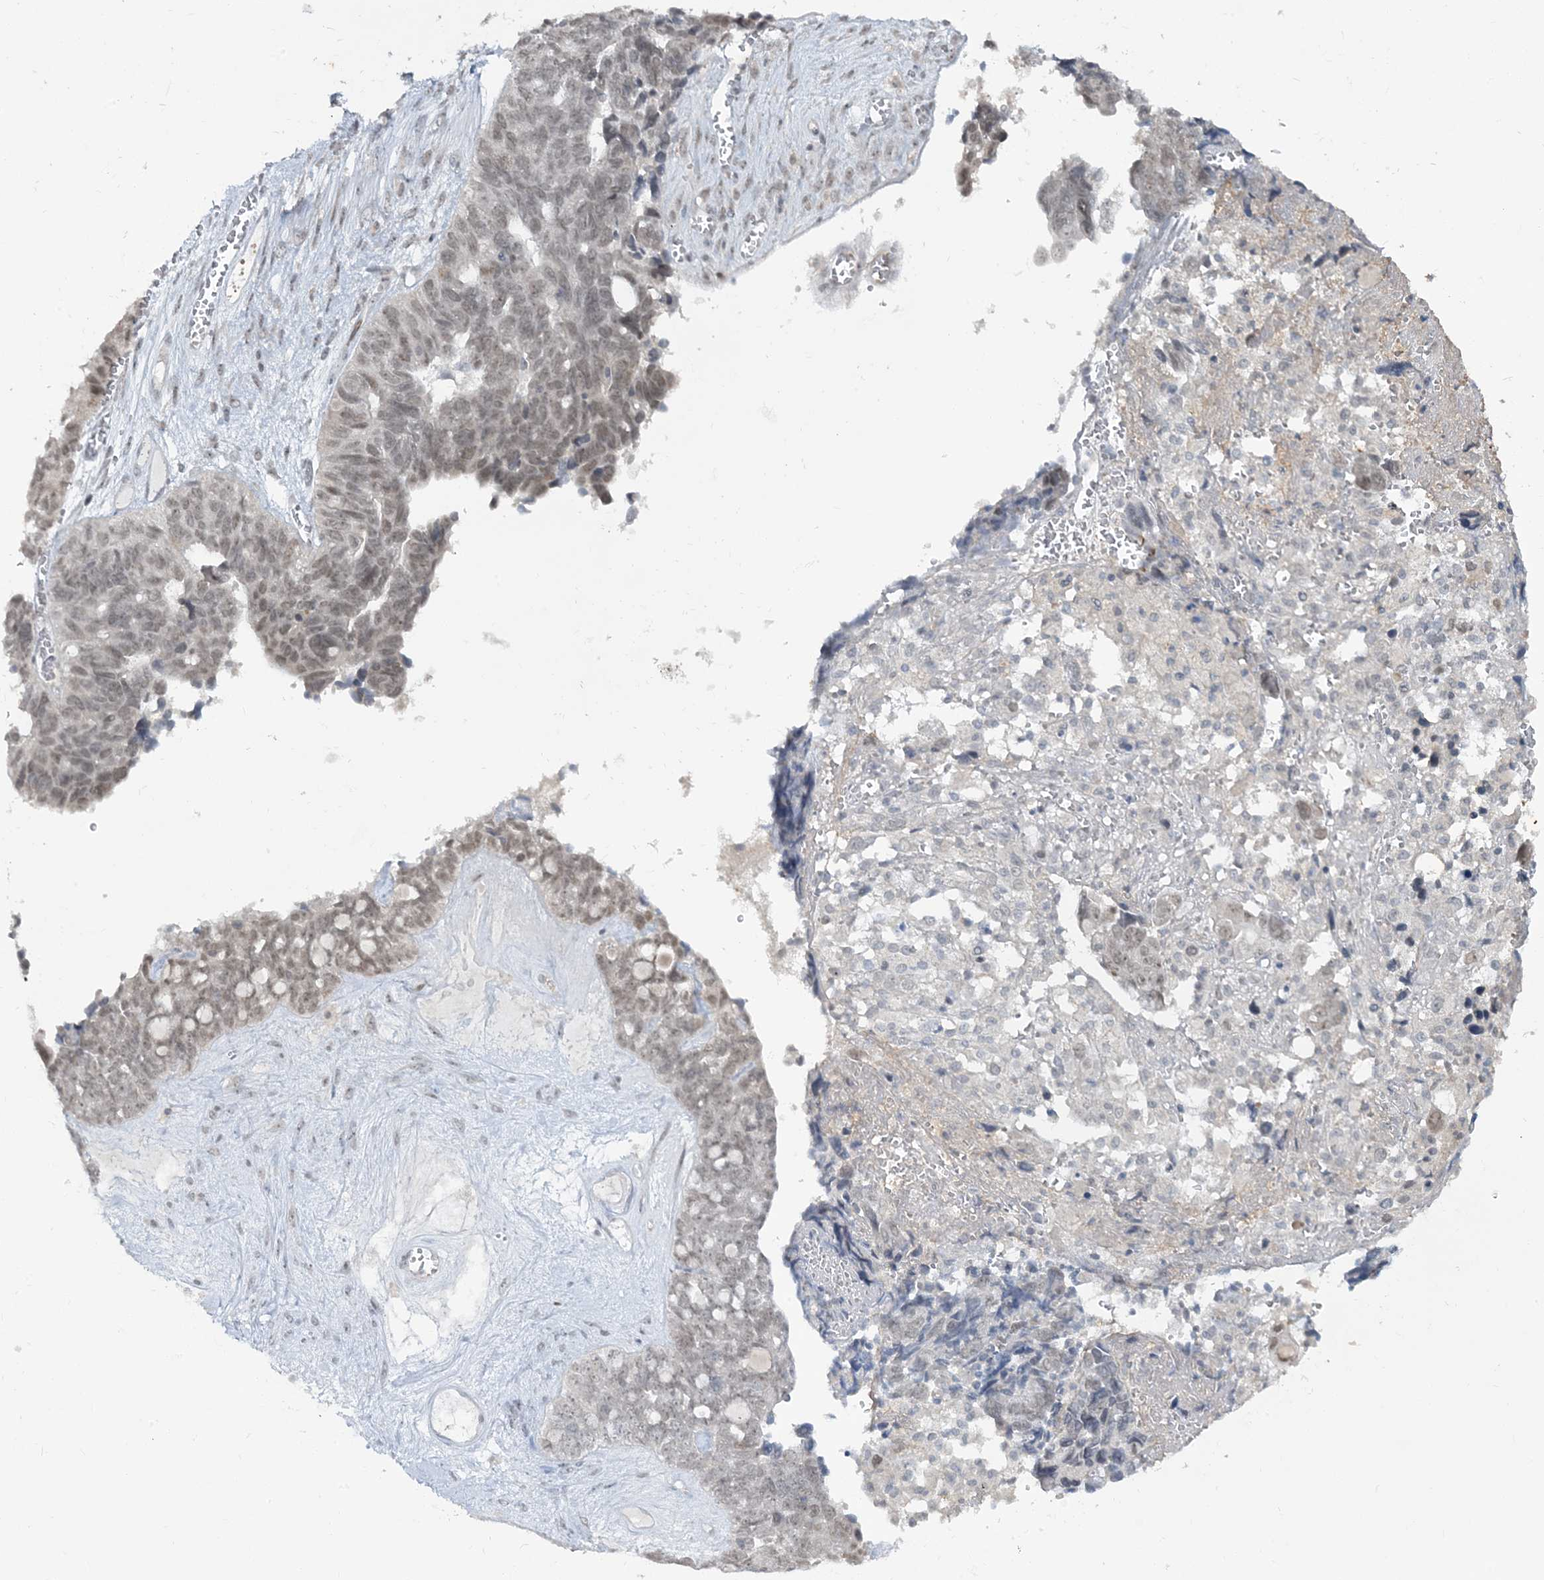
{"staining": {"intensity": "weak", "quantity": ">75%", "location": "nuclear"}, "tissue": "ovarian cancer", "cell_type": "Tumor cells", "image_type": "cancer", "snomed": [{"axis": "morphology", "description": "Cystadenocarcinoma, serous, NOS"}, {"axis": "topography", "description": "Ovary"}], "caption": "Ovarian cancer (serous cystadenocarcinoma) stained with immunohistochemistry (IHC) displays weak nuclear expression in about >75% of tumor cells.", "gene": "LEXM", "patient": {"sex": "female", "age": 79}}